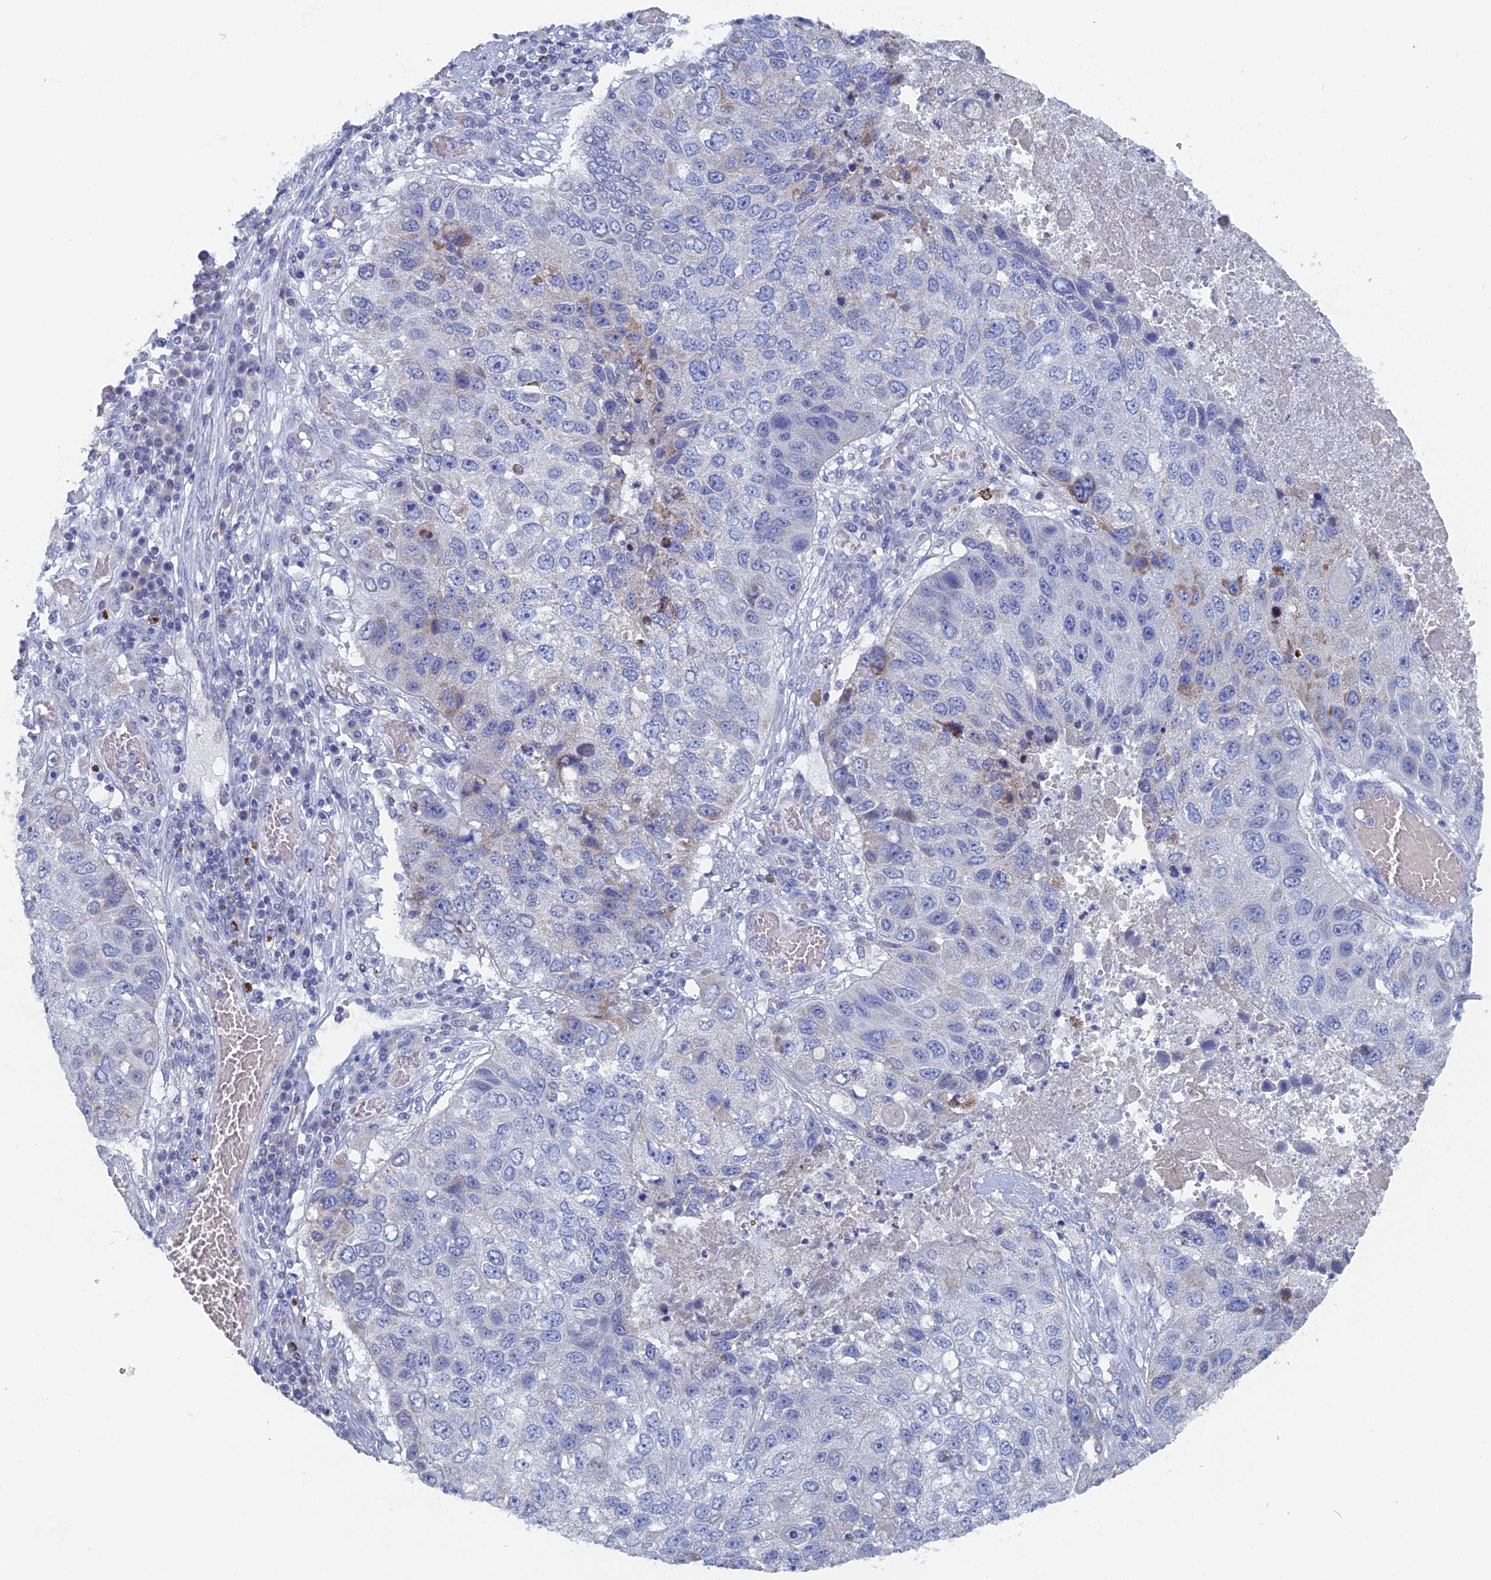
{"staining": {"intensity": "negative", "quantity": "none", "location": "none"}, "tissue": "lung cancer", "cell_type": "Tumor cells", "image_type": "cancer", "snomed": [{"axis": "morphology", "description": "Squamous cell carcinoma, NOS"}, {"axis": "topography", "description": "Lung"}], "caption": "Image shows no significant protein staining in tumor cells of lung cancer.", "gene": "HIGD1A", "patient": {"sex": "male", "age": 61}}